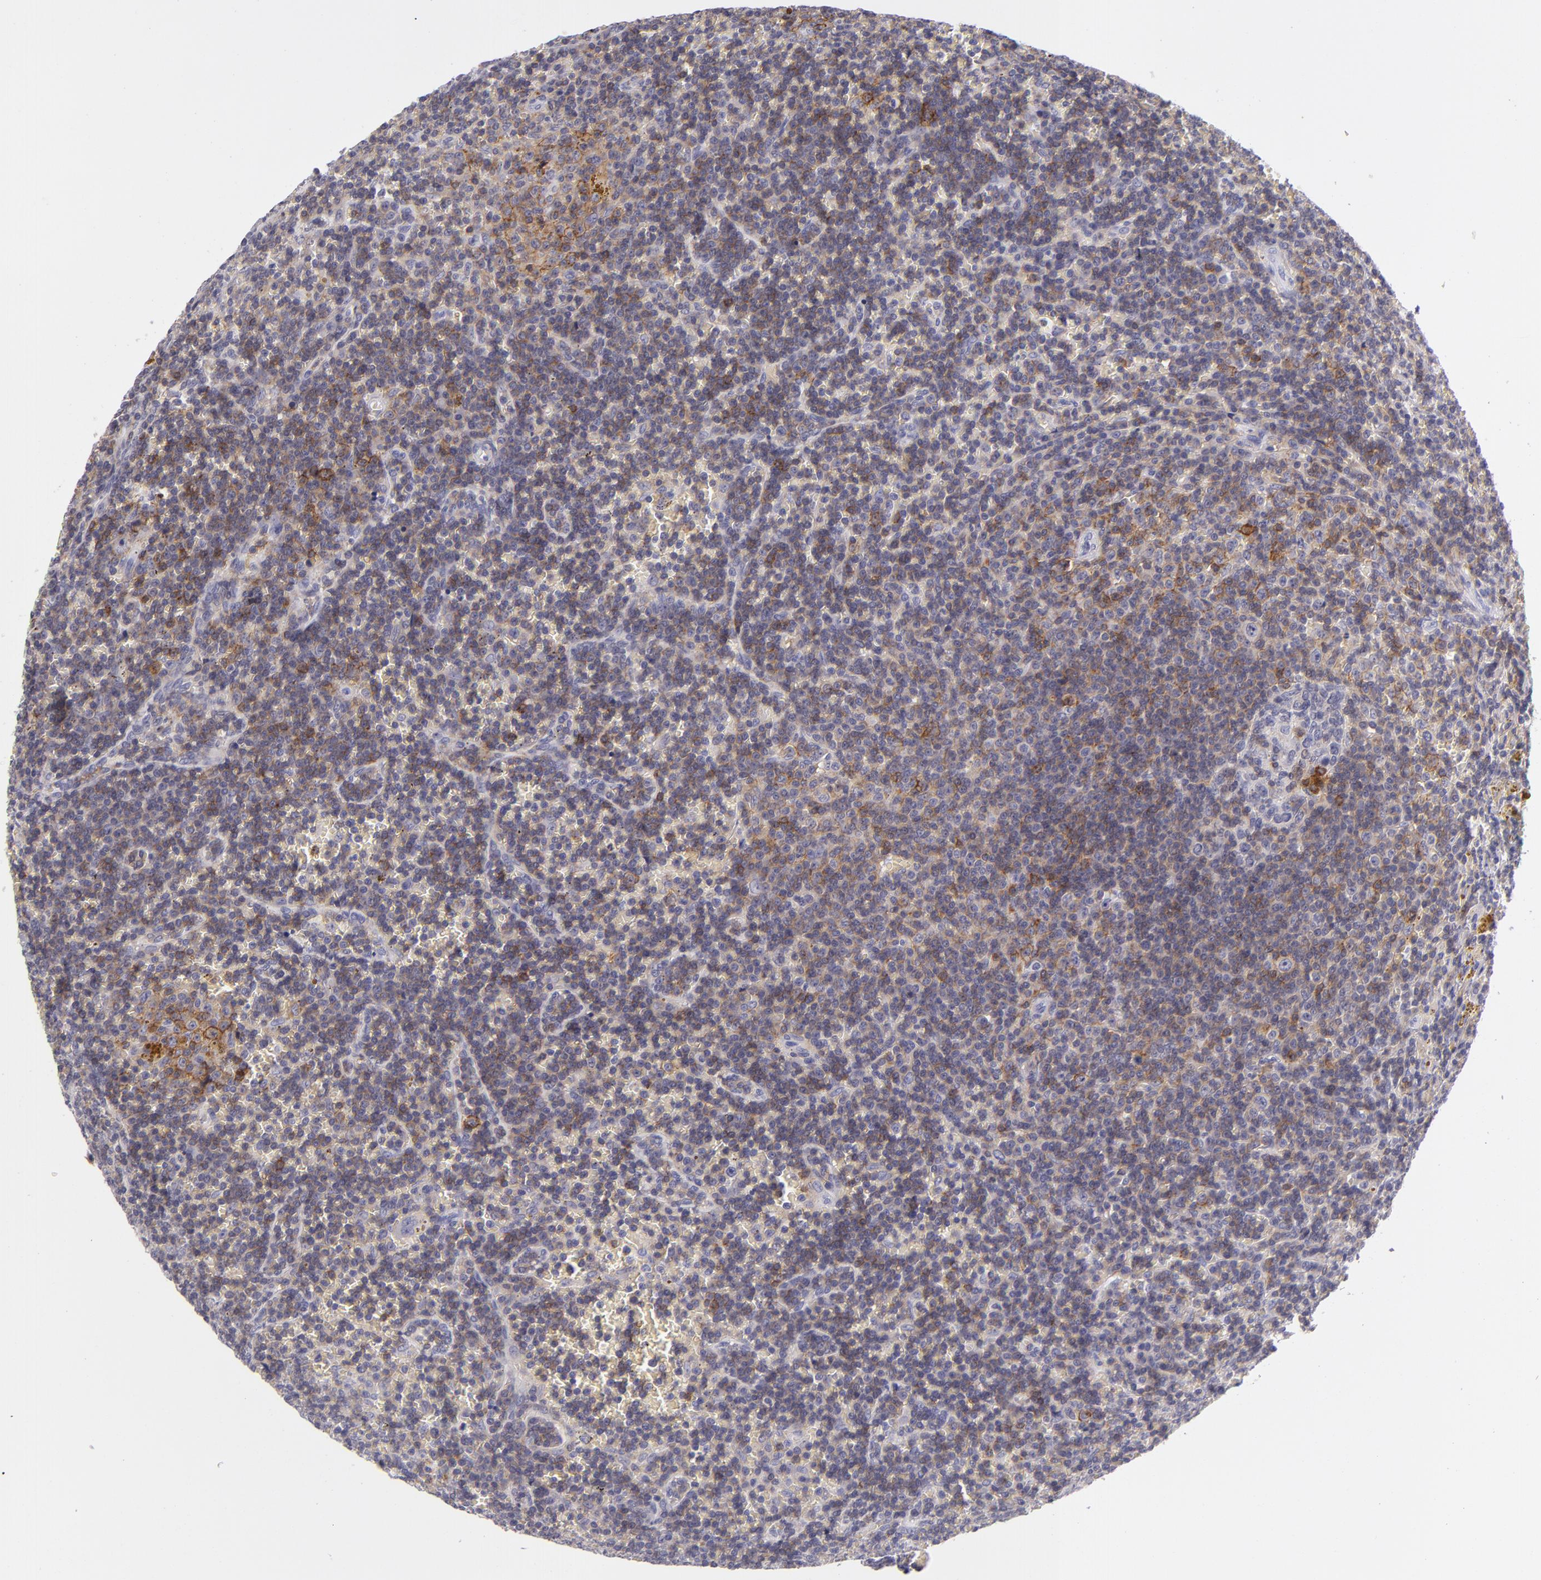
{"staining": {"intensity": "weak", "quantity": ">75%", "location": "cytoplasmic/membranous"}, "tissue": "lymphoma", "cell_type": "Tumor cells", "image_type": "cancer", "snomed": [{"axis": "morphology", "description": "Malignant lymphoma, non-Hodgkin's type, Low grade"}, {"axis": "topography", "description": "Spleen"}], "caption": "DAB (3,3'-diaminobenzidine) immunohistochemical staining of human lymphoma displays weak cytoplasmic/membranous protein expression in about >75% of tumor cells. The staining was performed using DAB to visualize the protein expression in brown, while the nuclei were stained in blue with hematoxylin (Magnification: 20x).", "gene": "CD48", "patient": {"sex": "male", "age": 80}}